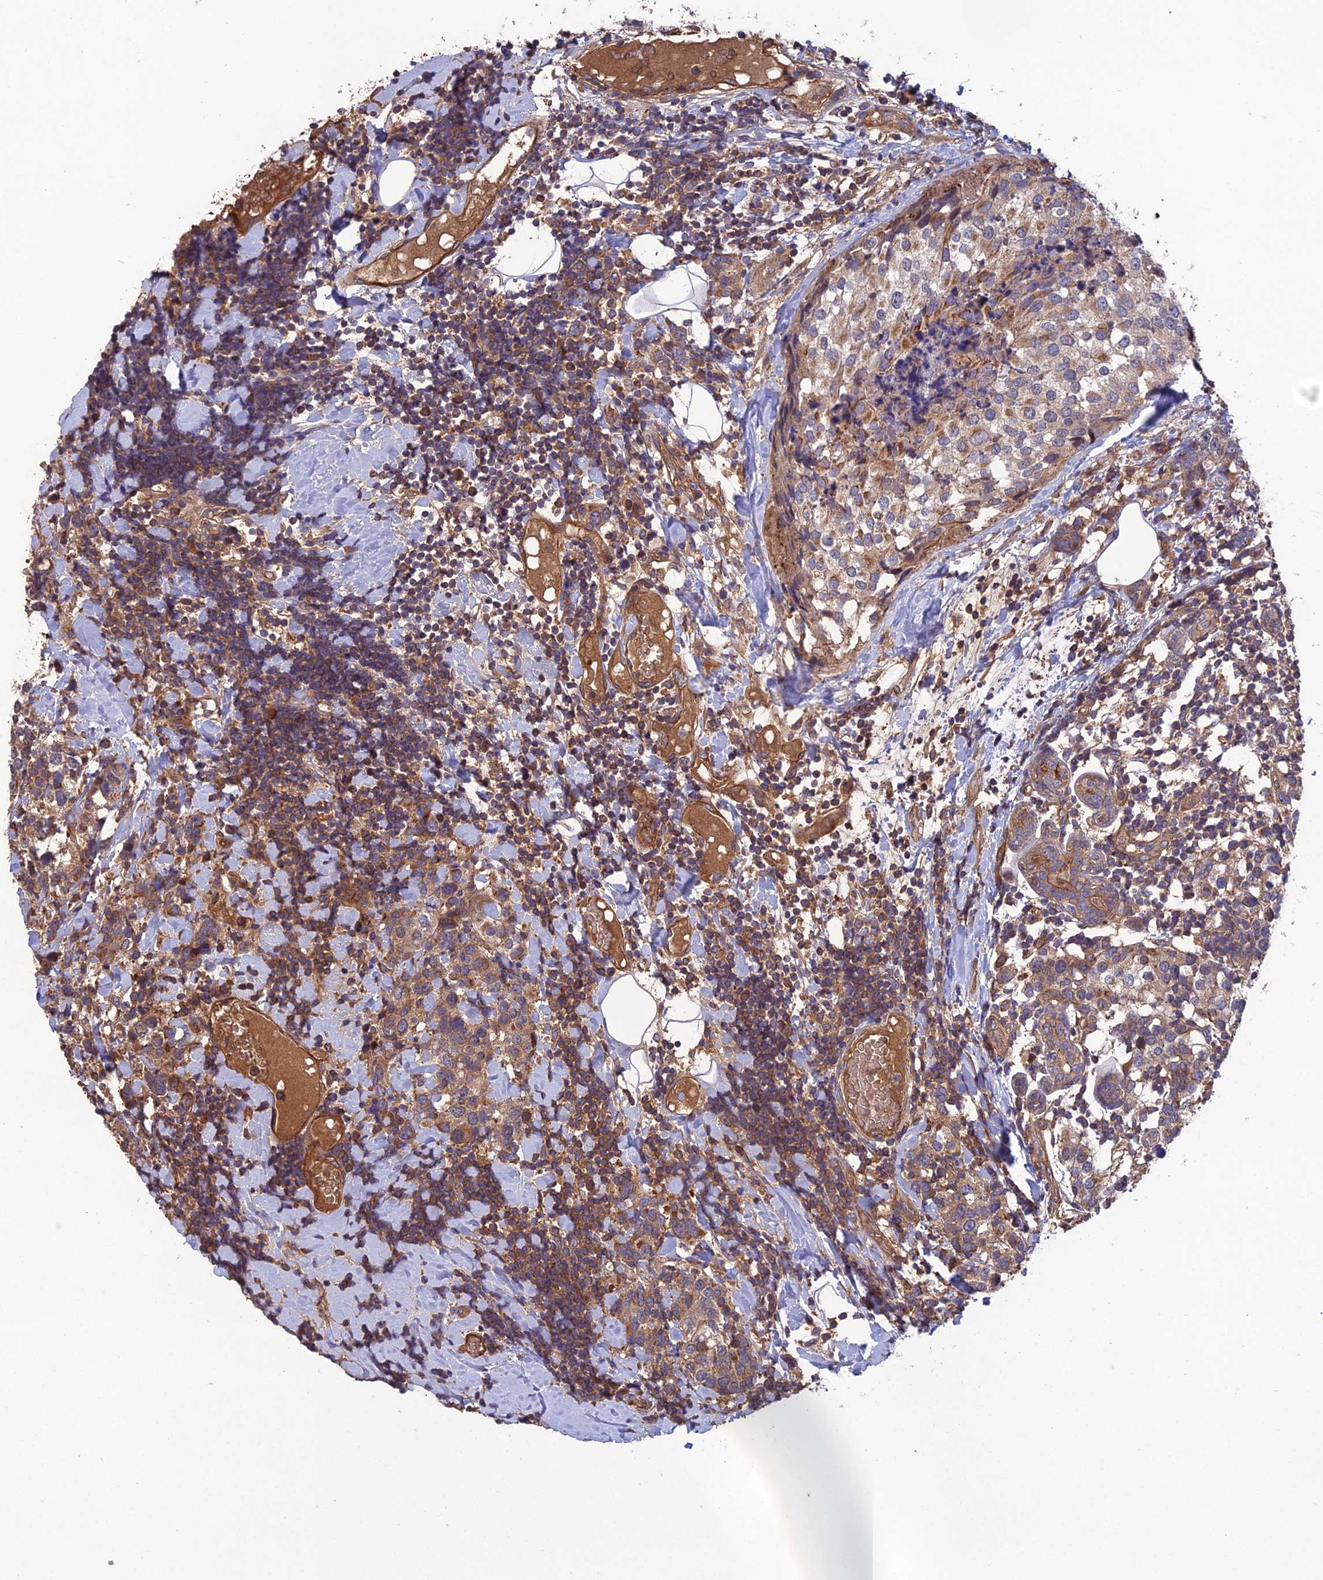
{"staining": {"intensity": "moderate", "quantity": ">75%", "location": "cytoplasmic/membranous"}, "tissue": "breast cancer", "cell_type": "Tumor cells", "image_type": "cancer", "snomed": [{"axis": "morphology", "description": "Lobular carcinoma"}, {"axis": "topography", "description": "Breast"}], "caption": "Protein analysis of lobular carcinoma (breast) tissue displays moderate cytoplasmic/membranous staining in approximately >75% of tumor cells.", "gene": "GALR2", "patient": {"sex": "female", "age": 59}}